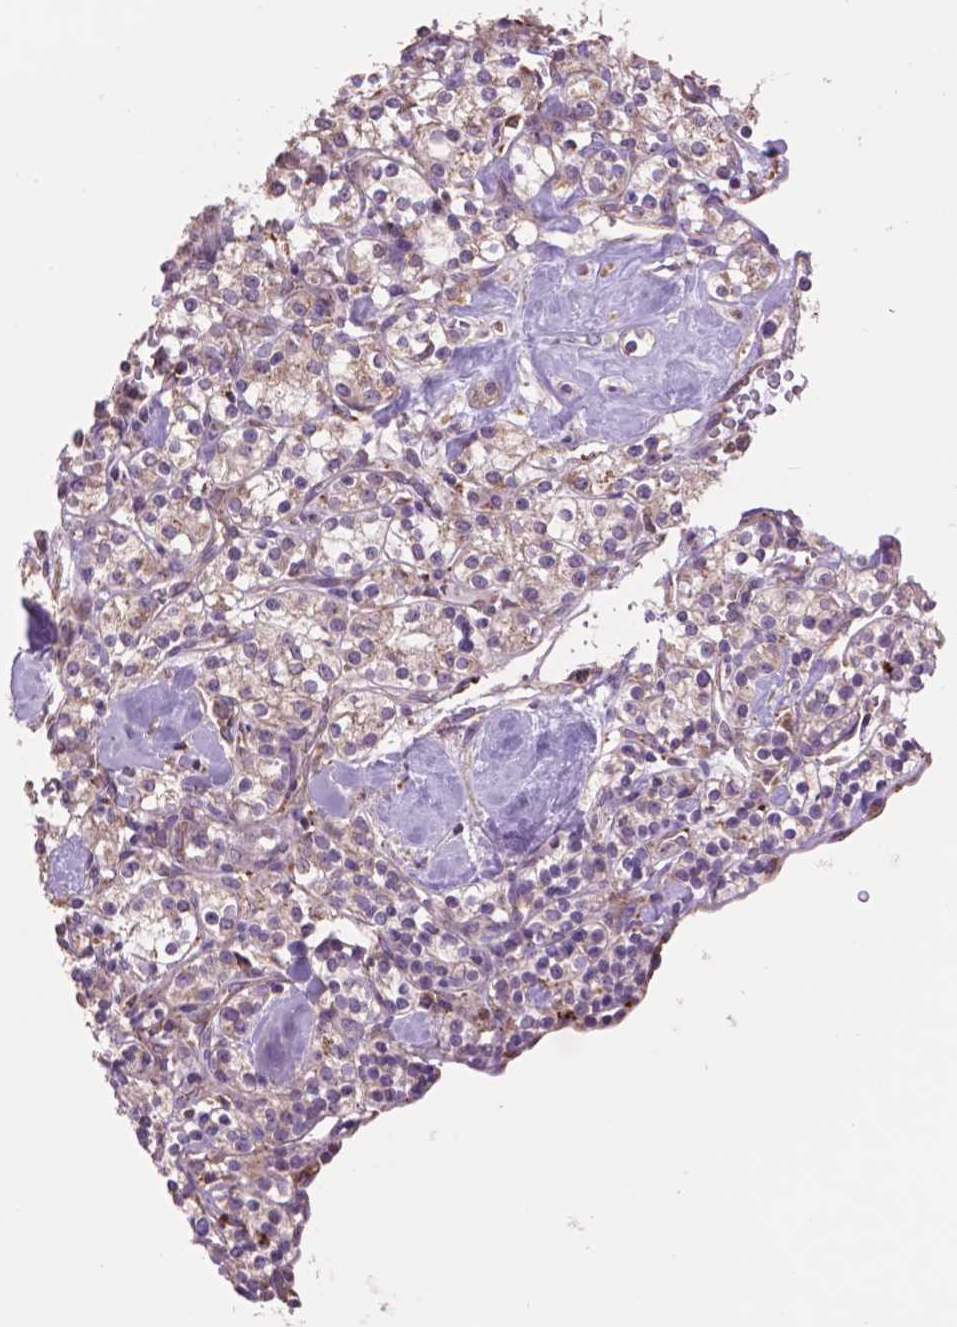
{"staining": {"intensity": "weak", "quantity": "25%-75%", "location": "cytoplasmic/membranous"}, "tissue": "renal cancer", "cell_type": "Tumor cells", "image_type": "cancer", "snomed": [{"axis": "morphology", "description": "Adenocarcinoma, NOS"}, {"axis": "topography", "description": "Kidney"}], "caption": "Renal cancer (adenocarcinoma) stained for a protein (brown) displays weak cytoplasmic/membranous positive expression in about 25%-75% of tumor cells.", "gene": "GLB1", "patient": {"sex": "male", "age": 77}}